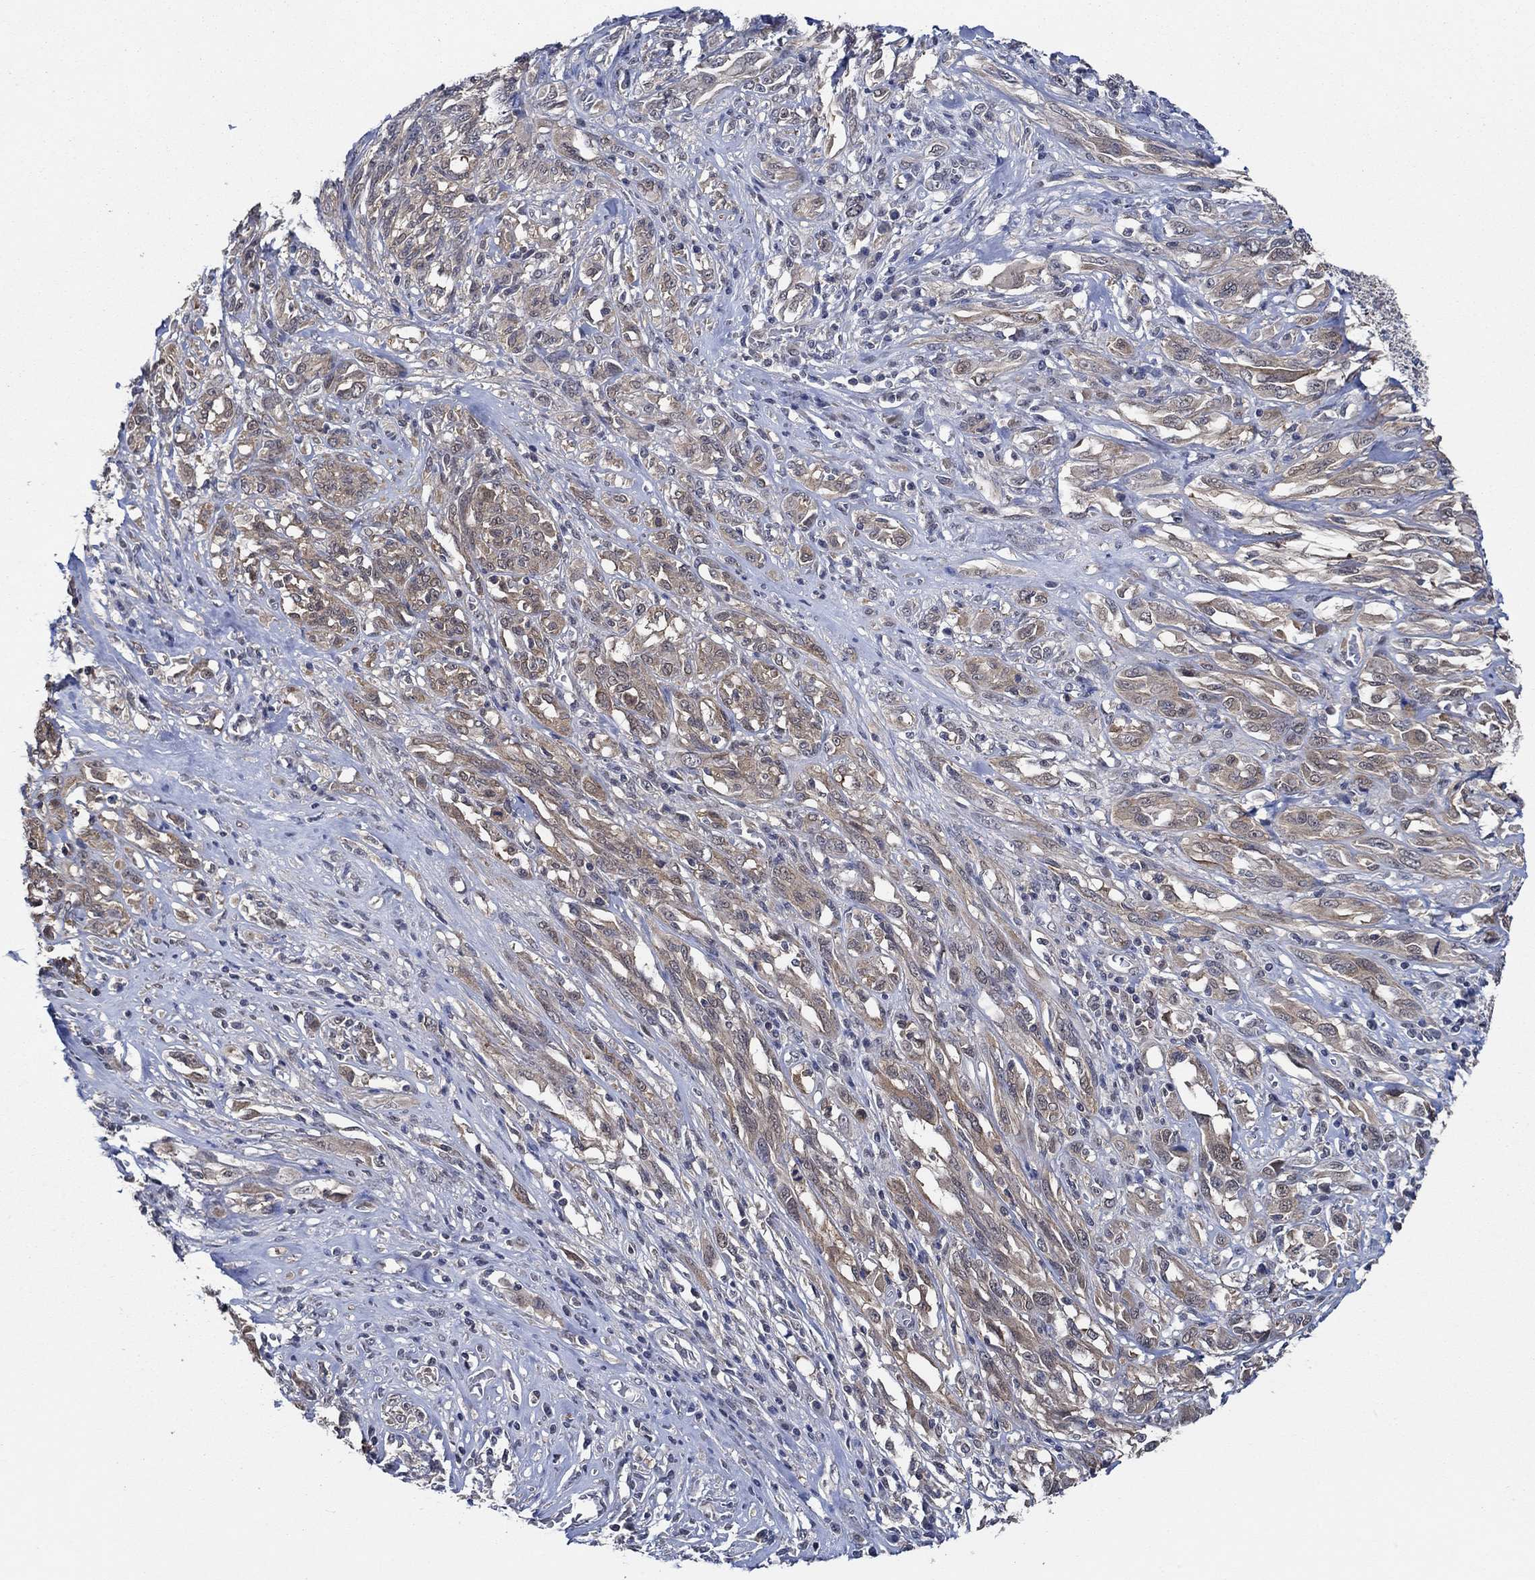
{"staining": {"intensity": "moderate", "quantity": "25%-75%", "location": "cytoplasmic/membranous,nuclear"}, "tissue": "melanoma", "cell_type": "Tumor cells", "image_type": "cancer", "snomed": [{"axis": "morphology", "description": "Malignant melanoma, NOS"}, {"axis": "topography", "description": "Skin"}], "caption": "Protein analysis of malignant melanoma tissue demonstrates moderate cytoplasmic/membranous and nuclear staining in approximately 25%-75% of tumor cells.", "gene": "DACT1", "patient": {"sex": "female", "age": 91}}